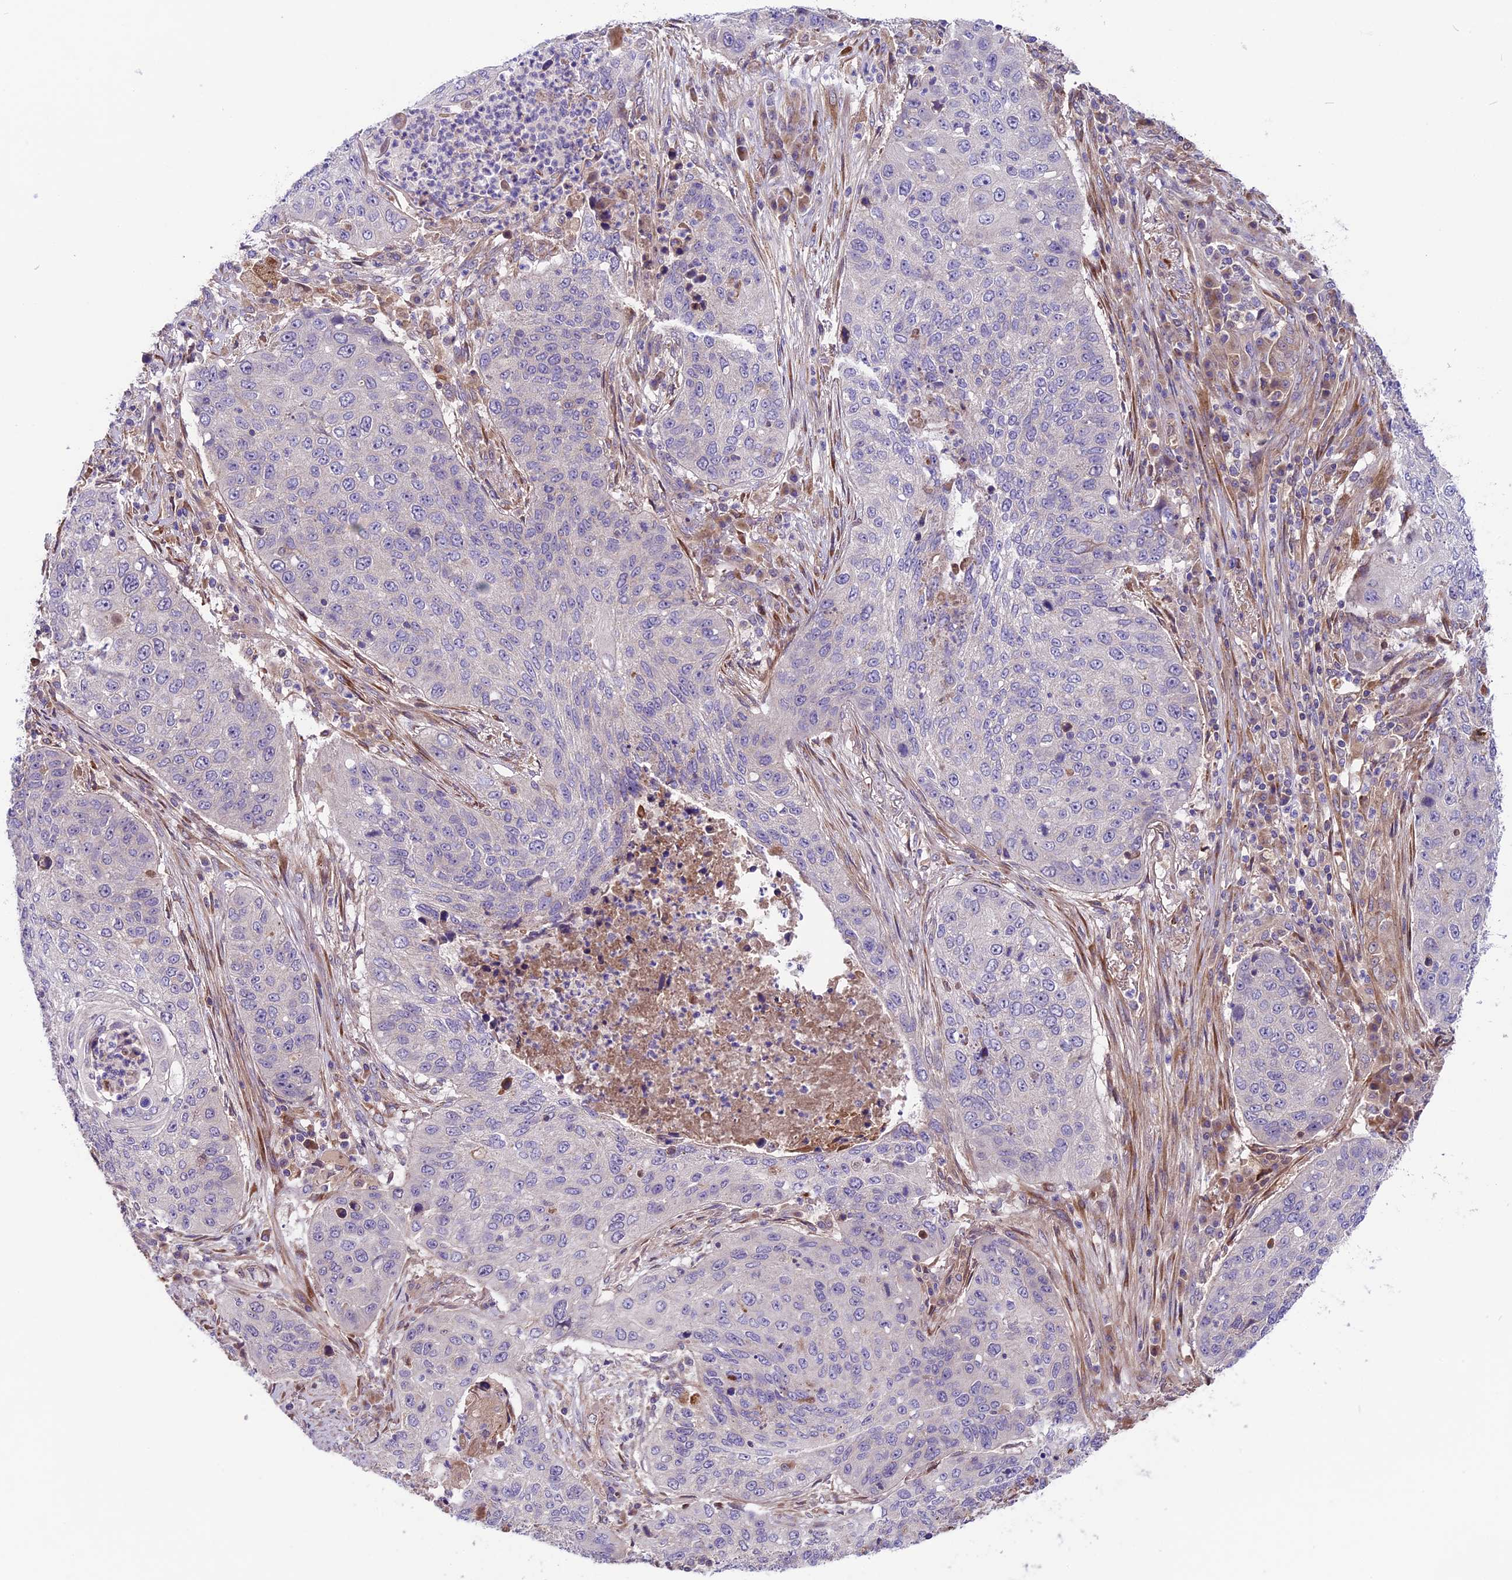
{"staining": {"intensity": "negative", "quantity": "none", "location": "none"}, "tissue": "lung cancer", "cell_type": "Tumor cells", "image_type": "cancer", "snomed": [{"axis": "morphology", "description": "Squamous cell carcinoma, NOS"}, {"axis": "topography", "description": "Lung"}], "caption": "Lung cancer (squamous cell carcinoma) stained for a protein using IHC reveals no expression tumor cells.", "gene": "COG8", "patient": {"sex": "female", "age": 63}}